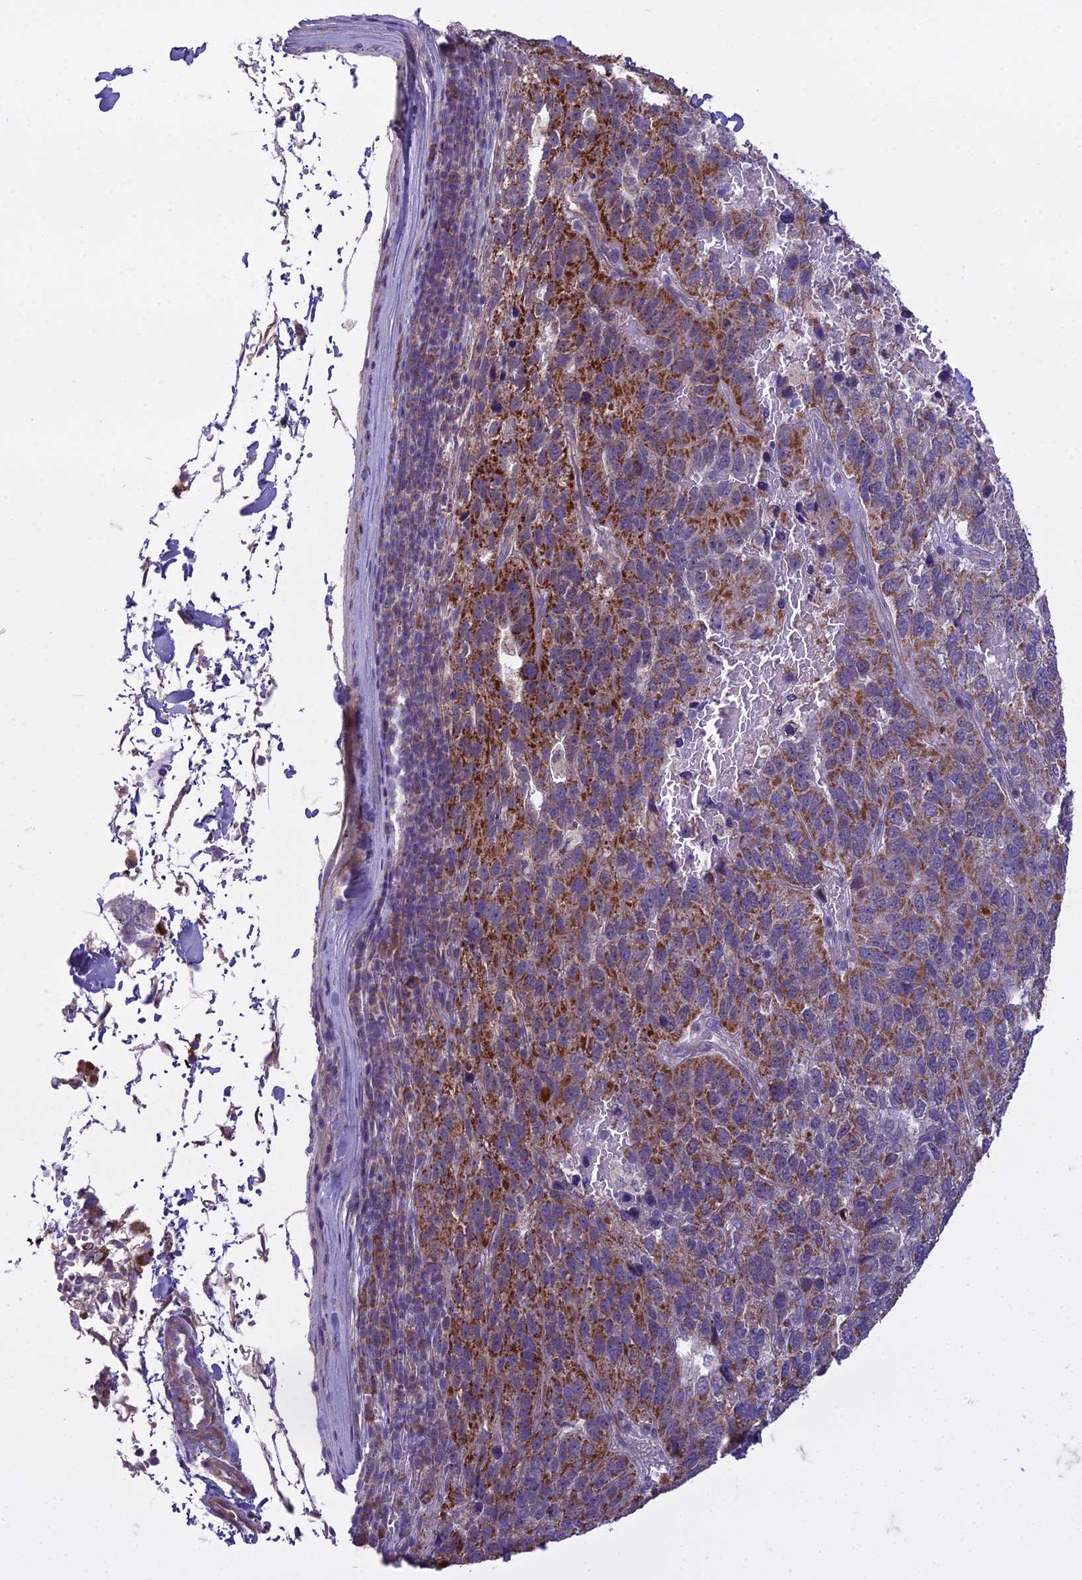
{"staining": {"intensity": "strong", "quantity": "25%-75%", "location": "cytoplasmic/membranous"}, "tissue": "pancreatic cancer", "cell_type": "Tumor cells", "image_type": "cancer", "snomed": [{"axis": "morphology", "description": "Adenocarcinoma, NOS"}, {"axis": "topography", "description": "Pancreas"}], "caption": "This is an image of immunohistochemistry staining of adenocarcinoma (pancreatic), which shows strong positivity in the cytoplasmic/membranous of tumor cells.", "gene": "DUS2", "patient": {"sex": "female", "age": 61}}